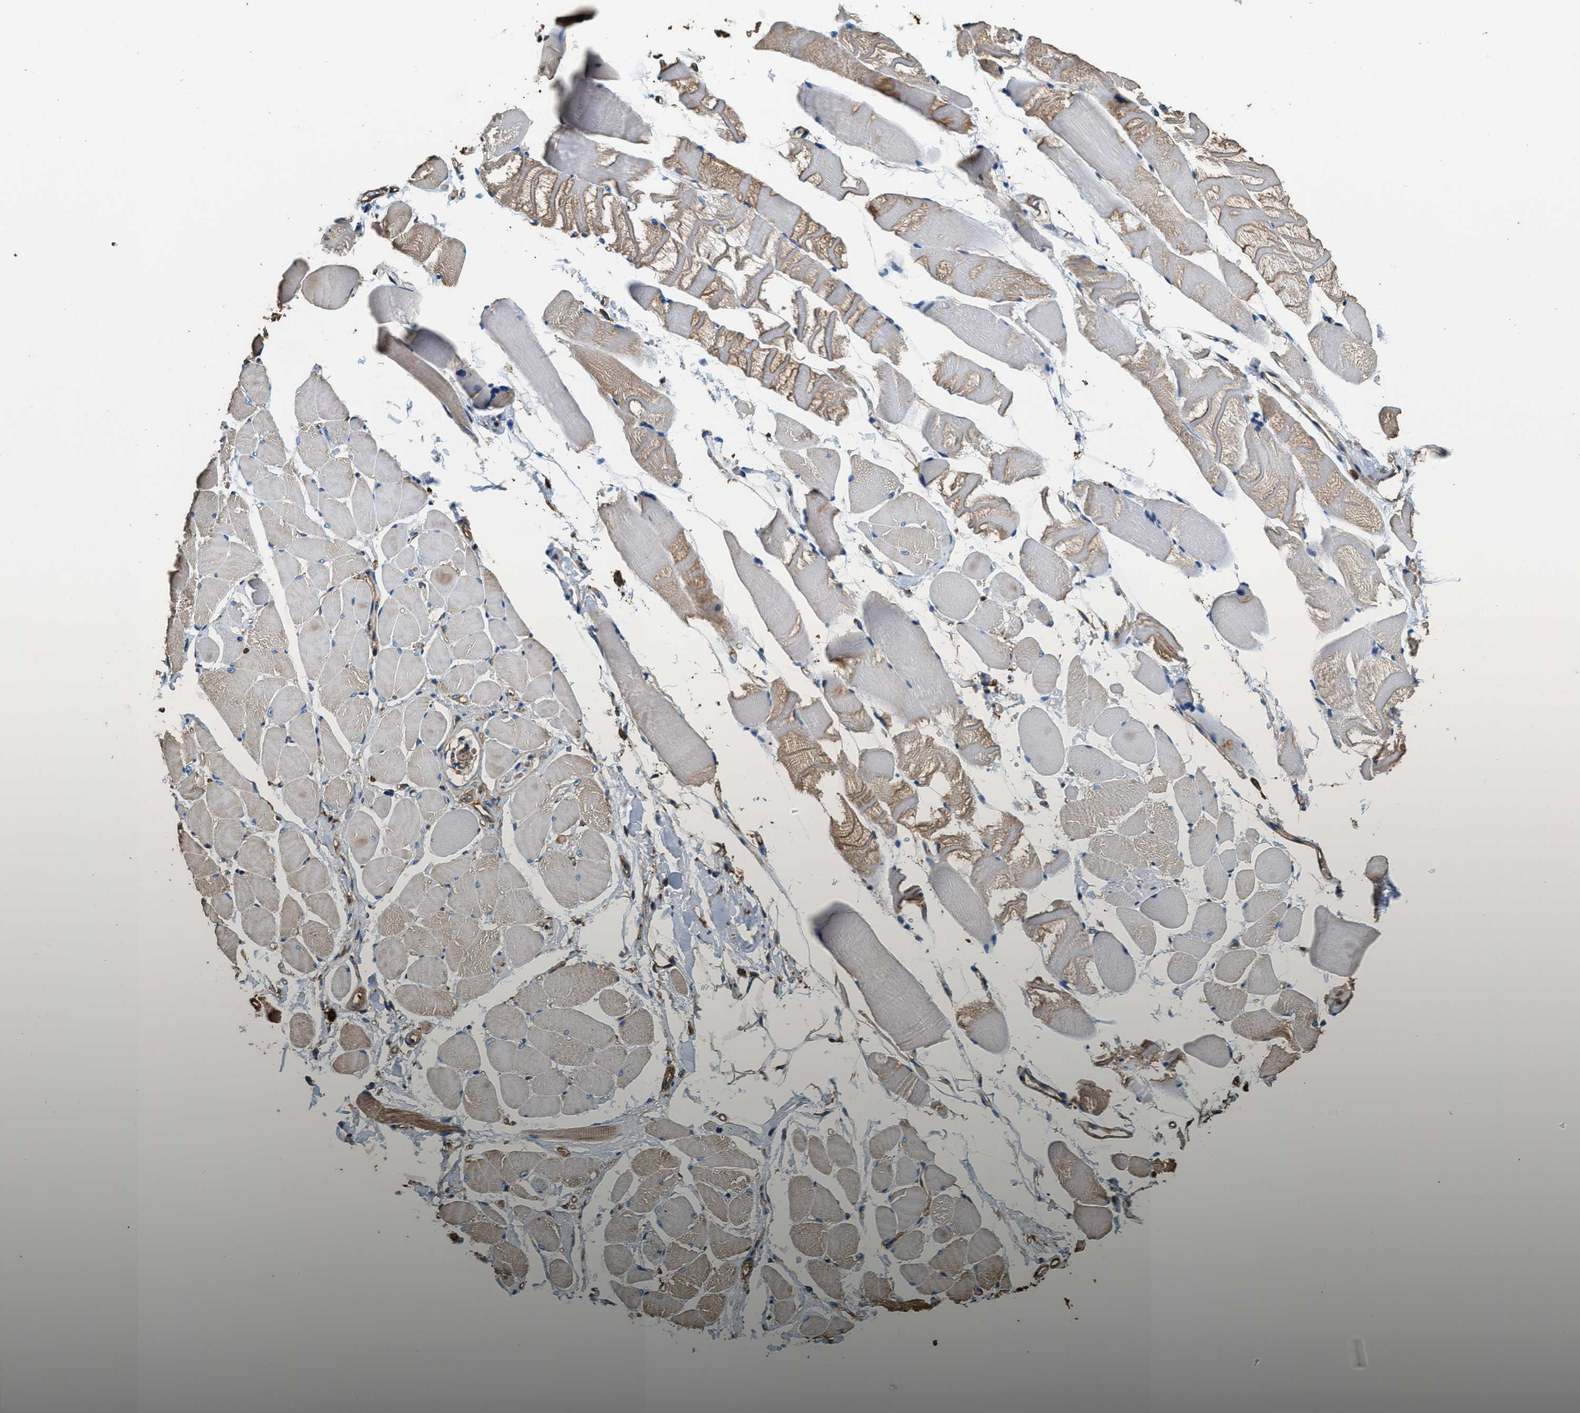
{"staining": {"intensity": "weak", "quantity": "25%-75%", "location": "cytoplasmic/membranous"}, "tissue": "skeletal muscle", "cell_type": "Myocytes", "image_type": "normal", "snomed": [{"axis": "morphology", "description": "Normal tissue, NOS"}, {"axis": "topography", "description": "Skeletal muscle"}, {"axis": "topography", "description": "Peripheral nerve tissue"}], "caption": "Human skeletal muscle stained with a brown dye demonstrates weak cytoplasmic/membranous positive staining in approximately 25%-75% of myocytes.", "gene": "ACCS", "patient": {"sex": "female", "age": 84}}